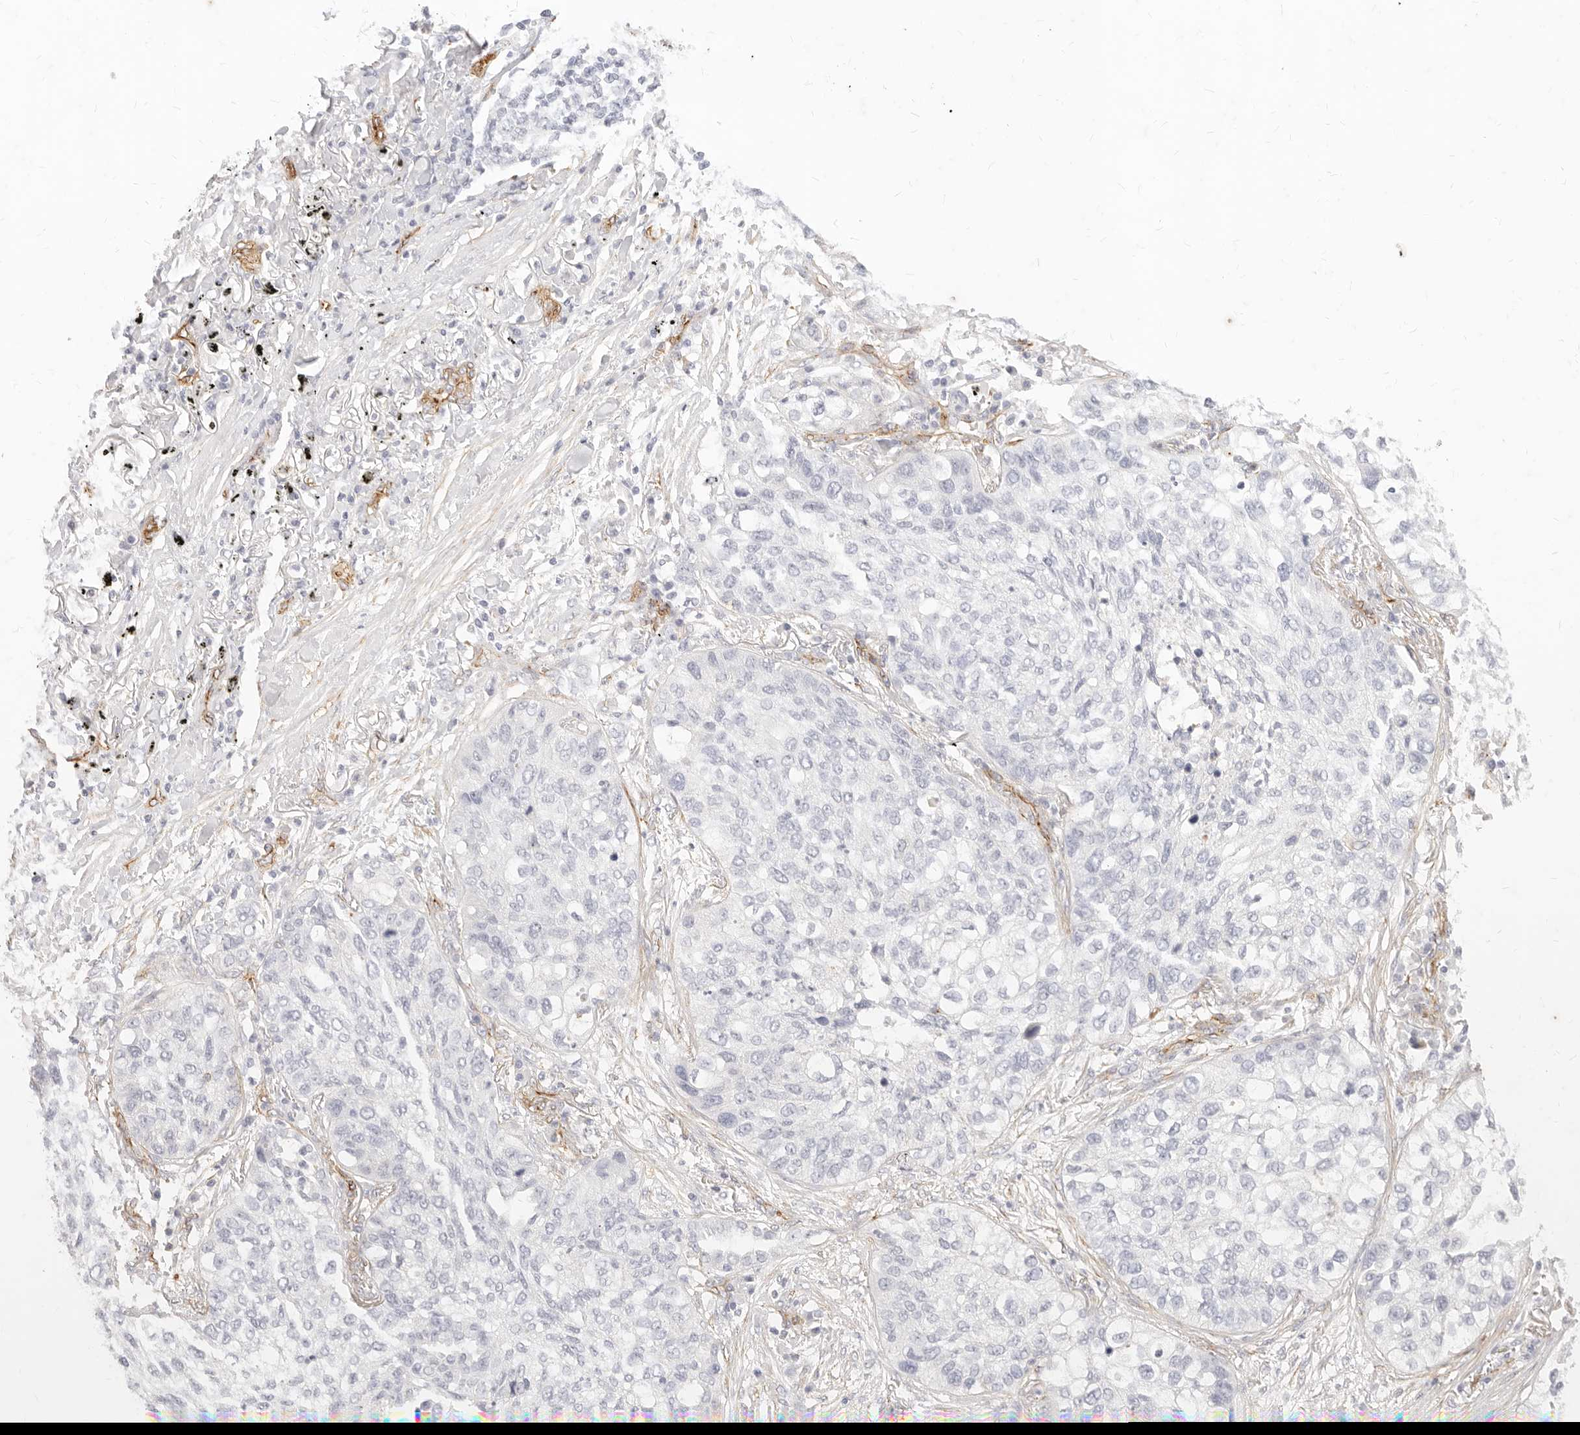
{"staining": {"intensity": "negative", "quantity": "none", "location": "none"}, "tissue": "lung cancer", "cell_type": "Tumor cells", "image_type": "cancer", "snomed": [{"axis": "morphology", "description": "Squamous cell carcinoma, NOS"}, {"axis": "topography", "description": "Lung"}], "caption": "A micrograph of human lung squamous cell carcinoma is negative for staining in tumor cells.", "gene": "NUS1", "patient": {"sex": "female", "age": 63}}